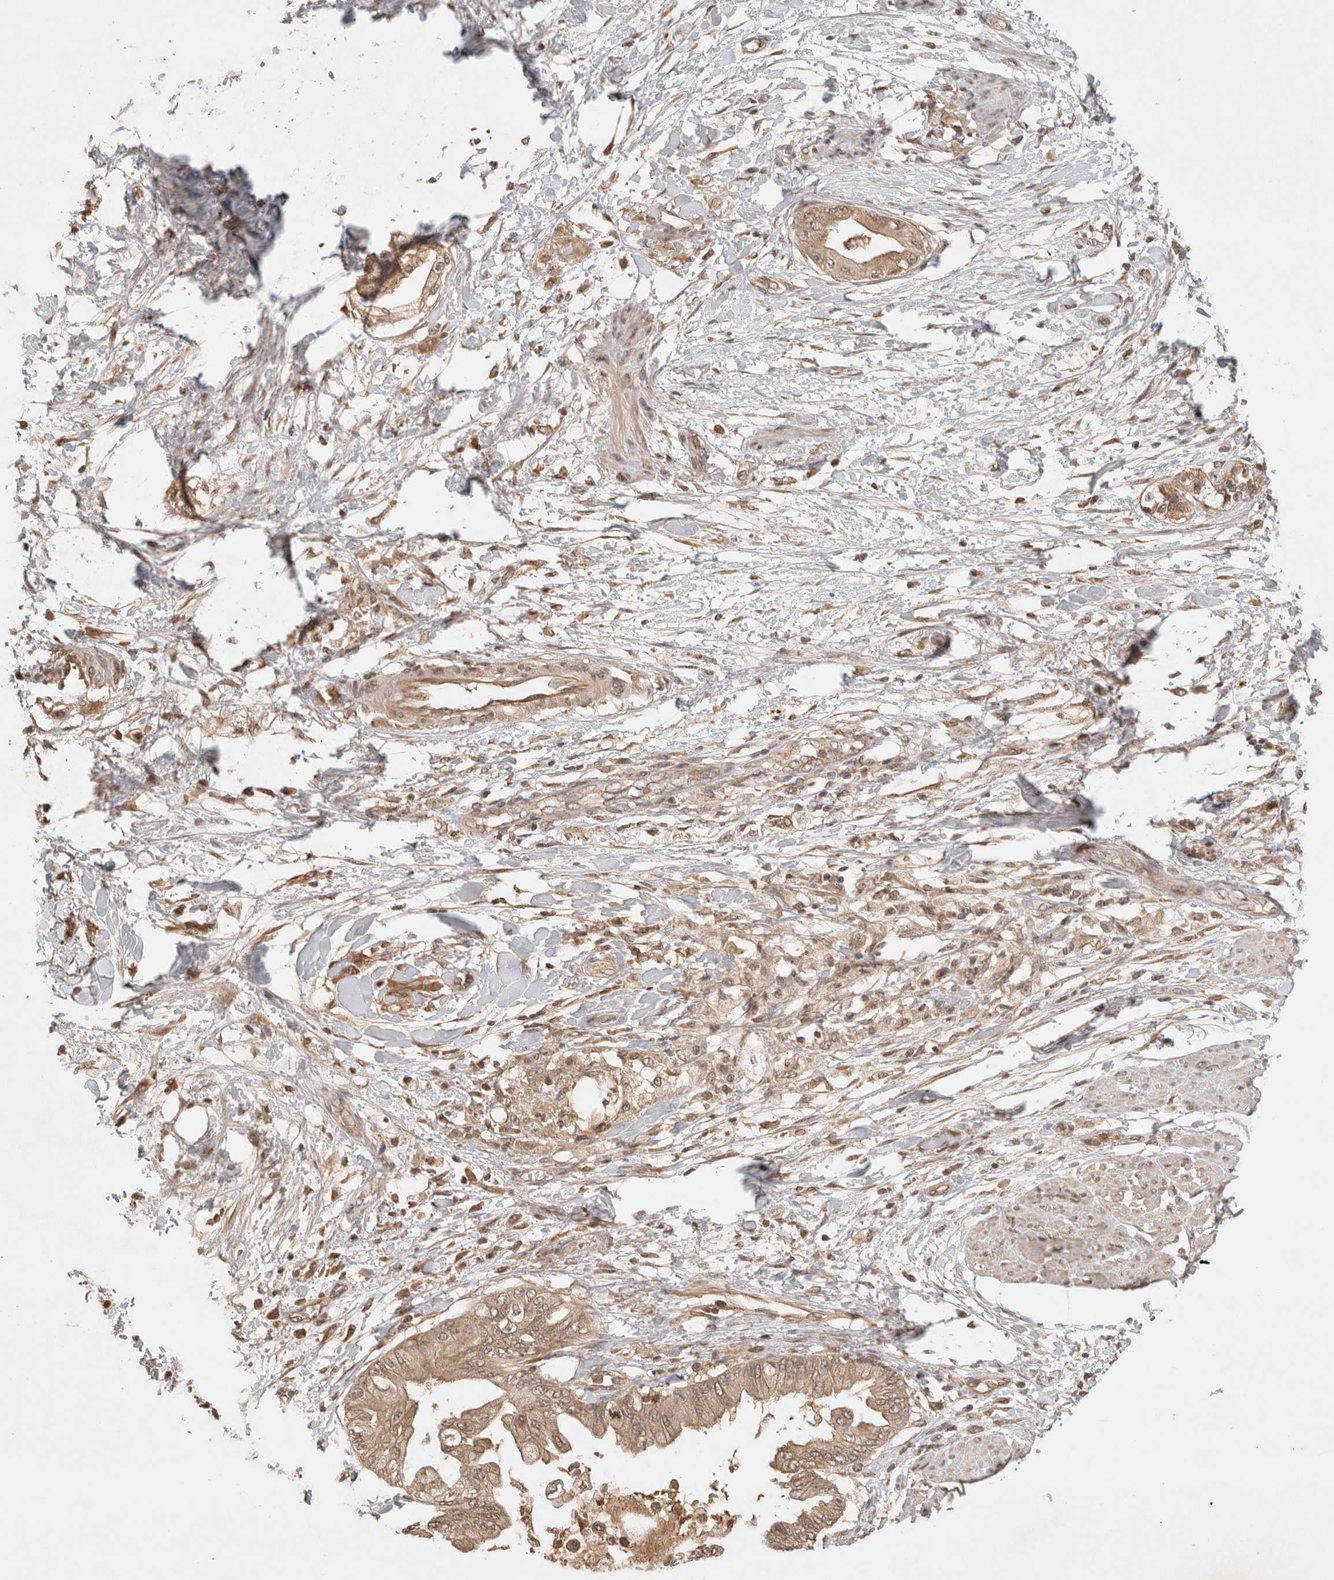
{"staining": {"intensity": "moderate", "quantity": ">75%", "location": "cytoplasmic/membranous"}, "tissue": "pancreatic cancer", "cell_type": "Tumor cells", "image_type": "cancer", "snomed": [{"axis": "morphology", "description": "Normal tissue, NOS"}, {"axis": "morphology", "description": "Adenocarcinoma, NOS"}, {"axis": "topography", "description": "Pancreas"}, {"axis": "topography", "description": "Duodenum"}], "caption": "Immunohistochemistry (IHC) of human pancreatic adenocarcinoma displays medium levels of moderate cytoplasmic/membranous staining in about >75% of tumor cells. The protein is stained brown, and the nuclei are stained in blue (DAB (3,3'-diaminobenzidine) IHC with brightfield microscopy, high magnification).", "gene": "PRMT3", "patient": {"sex": "female", "age": 60}}